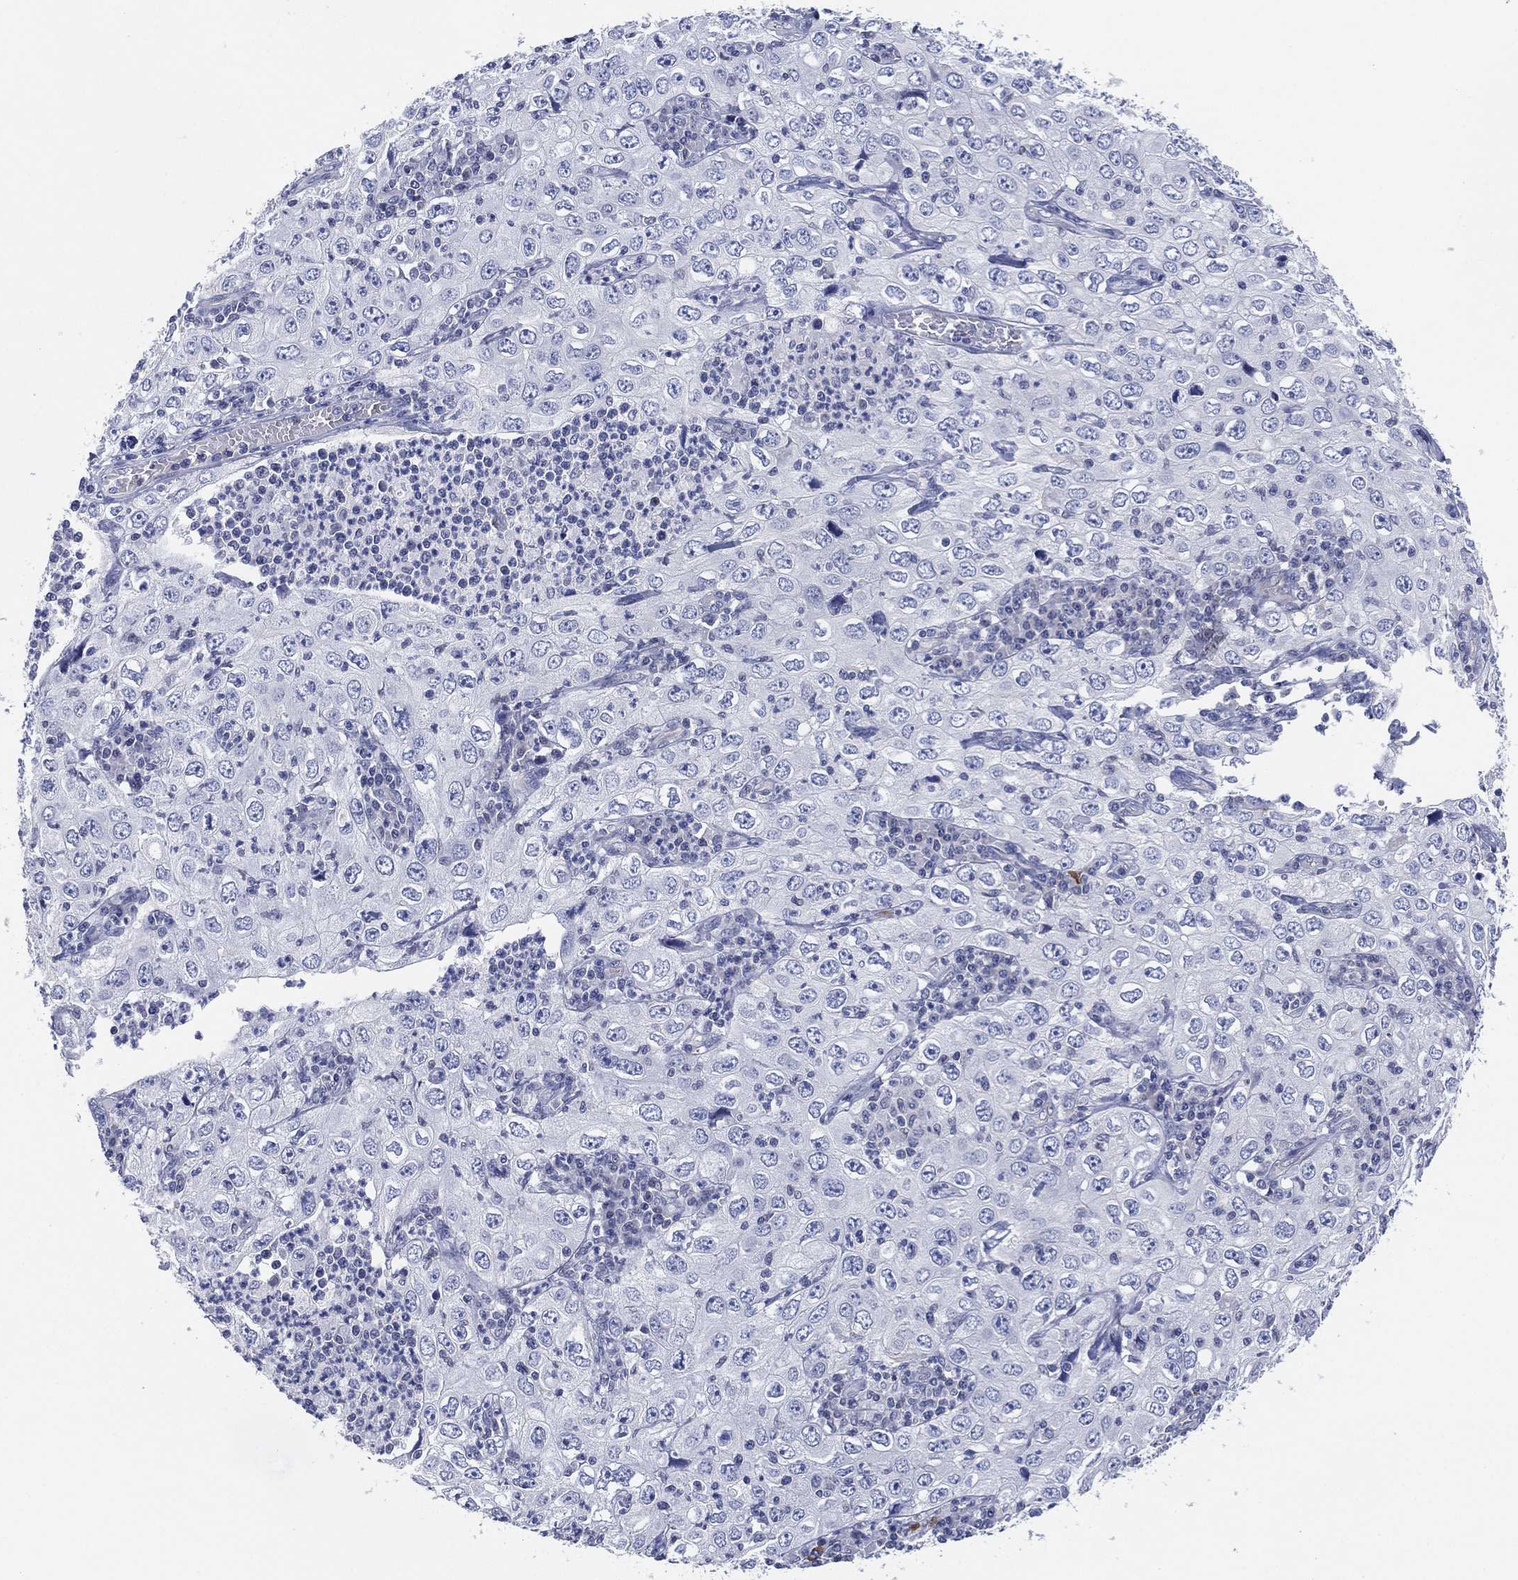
{"staining": {"intensity": "negative", "quantity": "none", "location": "none"}, "tissue": "cervical cancer", "cell_type": "Tumor cells", "image_type": "cancer", "snomed": [{"axis": "morphology", "description": "Squamous cell carcinoma, NOS"}, {"axis": "topography", "description": "Cervix"}], "caption": "Tumor cells are negative for protein expression in human cervical squamous cell carcinoma. The staining was performed using DAB (3,3'-diaminobenzidine) to visualize the protein expression in brown, while the nuclei were stained in blue with hematoxylin (Magnification: 20x).", "gene": "CFTR", "patient": {"sex": "female", "age": 24}}